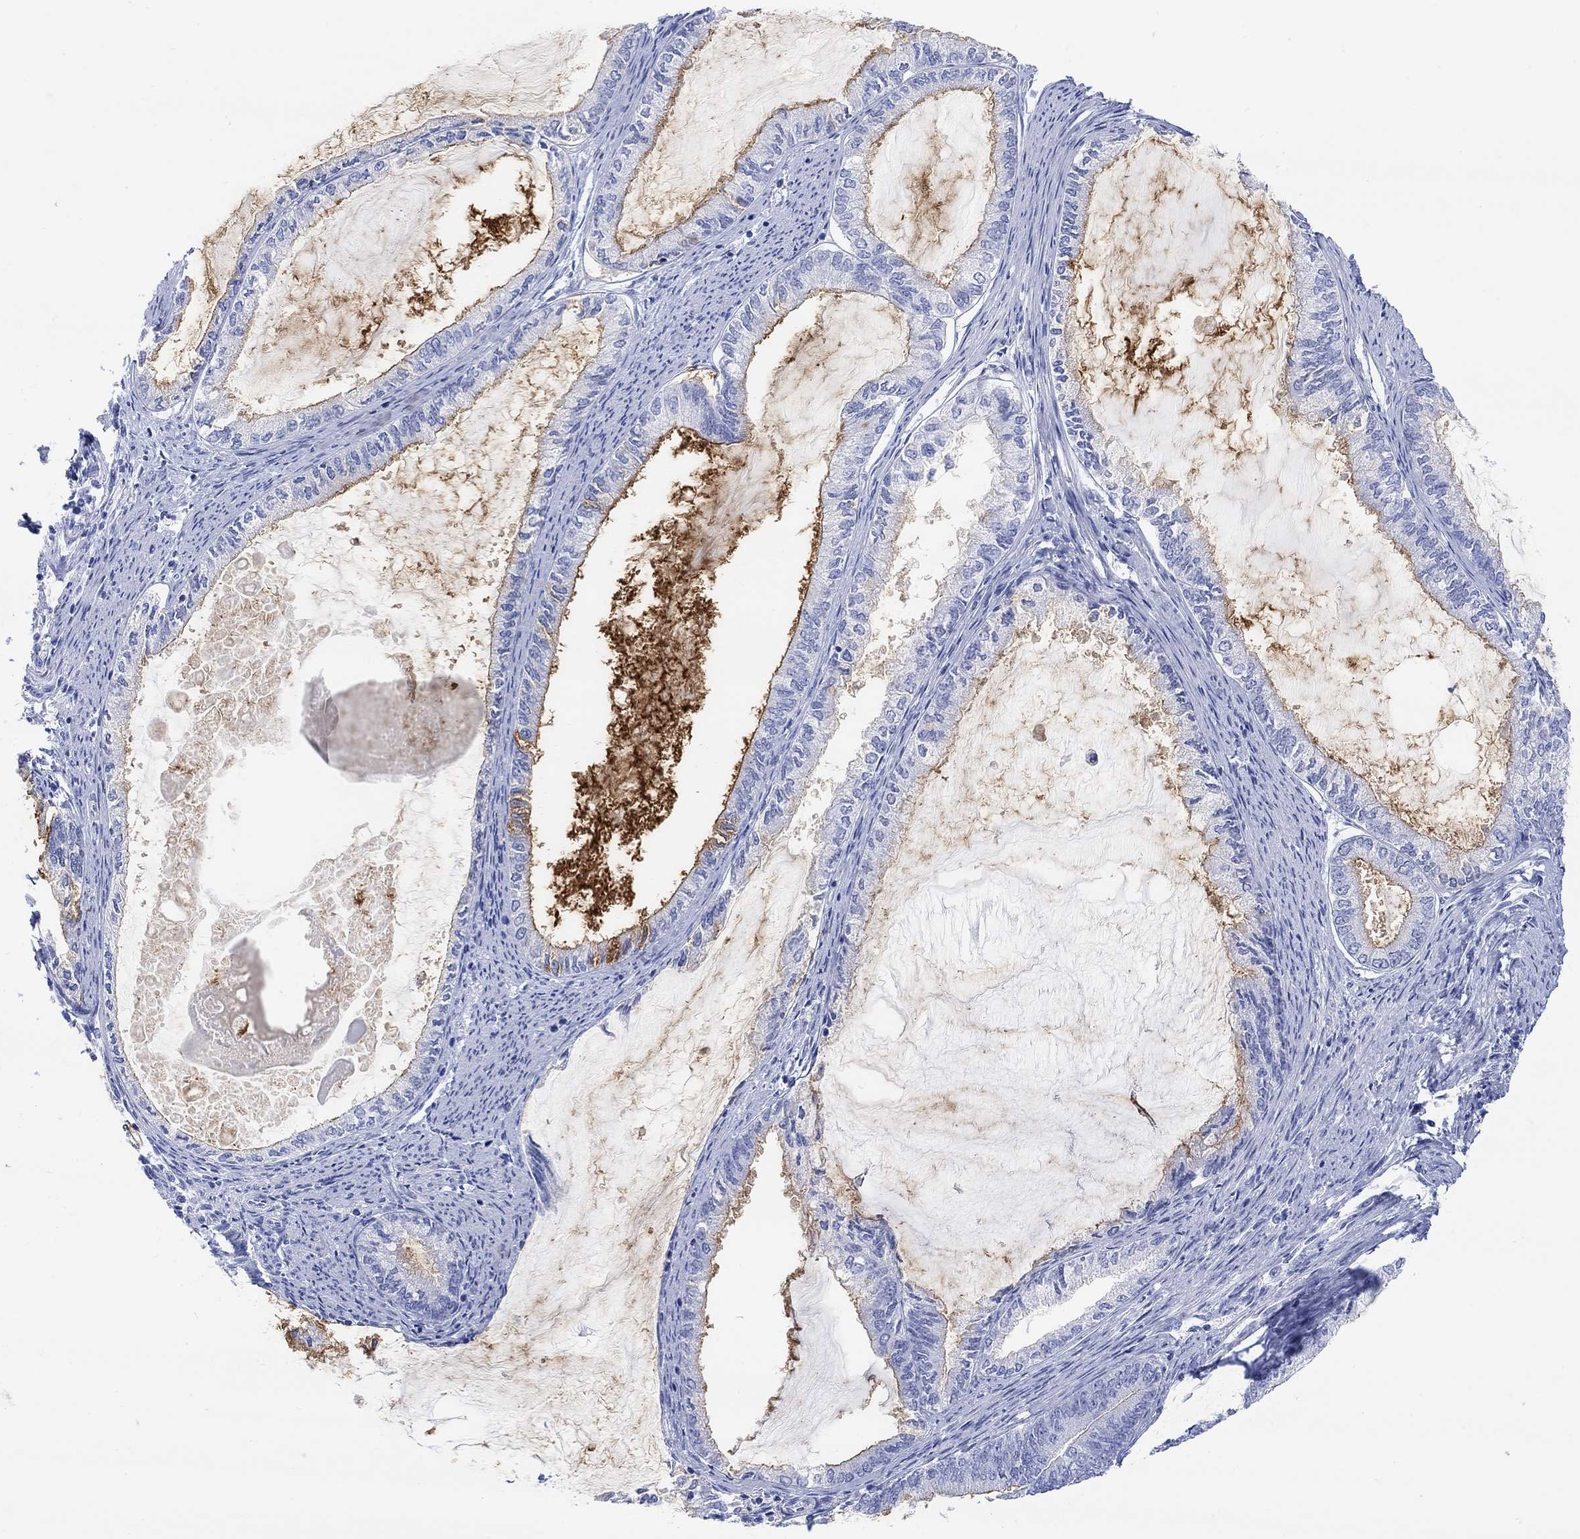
{"staining": {"intensity": "strong", "quantity": "<25%", "location": "cytoplasmic/membranous"}, "tissue": "endometrial cancer", "cell_type": "Tumor cells", "image_type": "cancer", "snomed": [{"axis": "morphology", "description": "Adenocarcinoma, NOS"}, {"axis": "topography", "description": "Endometrium"}], "caption": "Endometrial cancer (adenocarcinoma) was stained to show a protein in brown. There is medium levels of strong cytoplasmic/membranous expression in approximately <25% of tumor cells.", "gene": "XIRP2", "patient": {"sex": "female", "age": 86}}